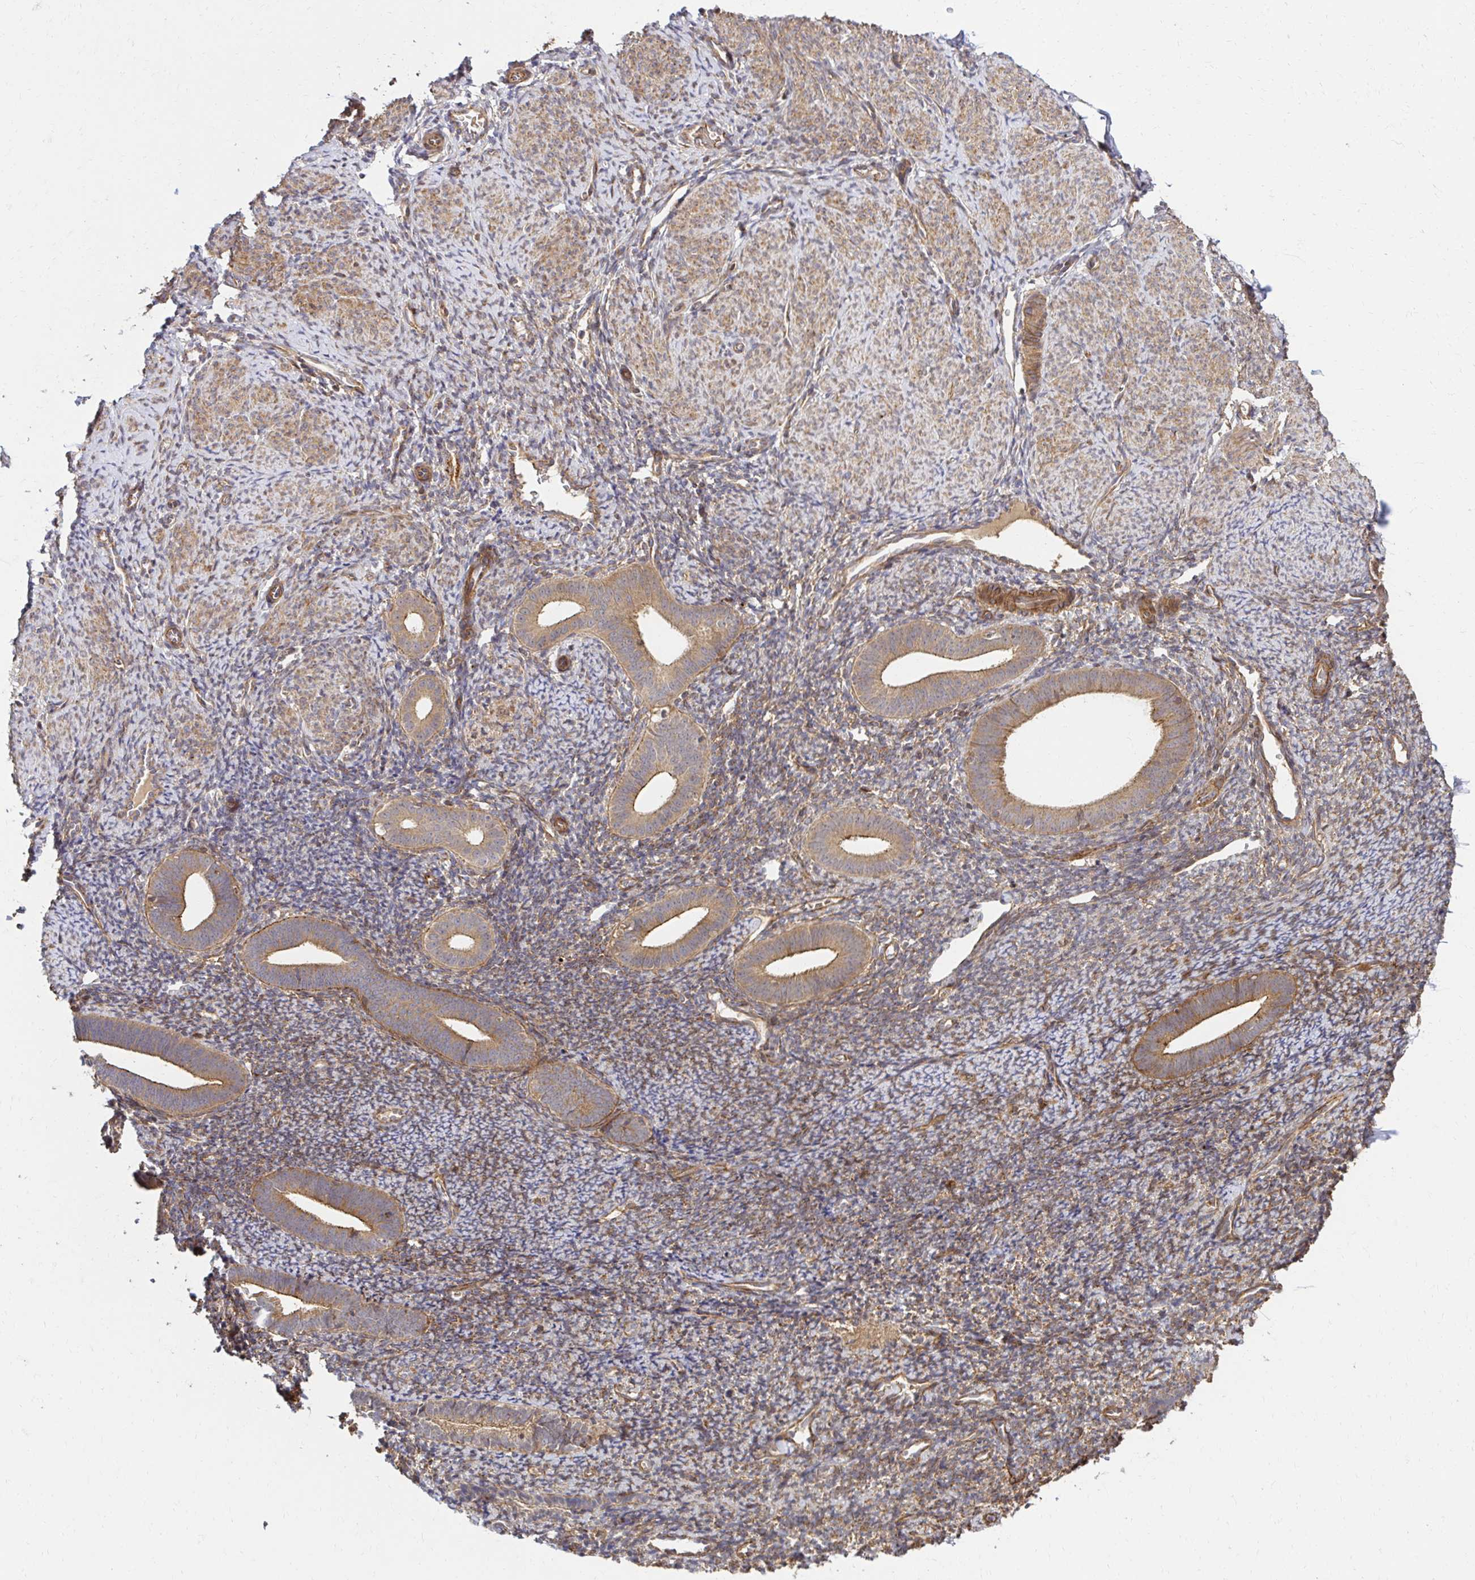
{"staining": {"intensity": "weak", "quantity": "<25%", "location": "cytoplasmic/membranous"}, "tissue": "endometrium", "cell_type": "Cells in endometrial stroma", "image_type": "normal", "snomed": [{"axis": "morphology", "description": "Normal tissue, NOS"}, {"axis": "topography", "description": "Endometrium"}], "caption": "Protein analysis of benign endometrium displays no significant expression in cells in endometrial stroma. (Brightfield microscopy of DAB (3,3'-diaminobenzidine) immunohistochemistry at high magnification).", "gene": "PSMA4", "patient": {"sex": "female", "age": 39}}